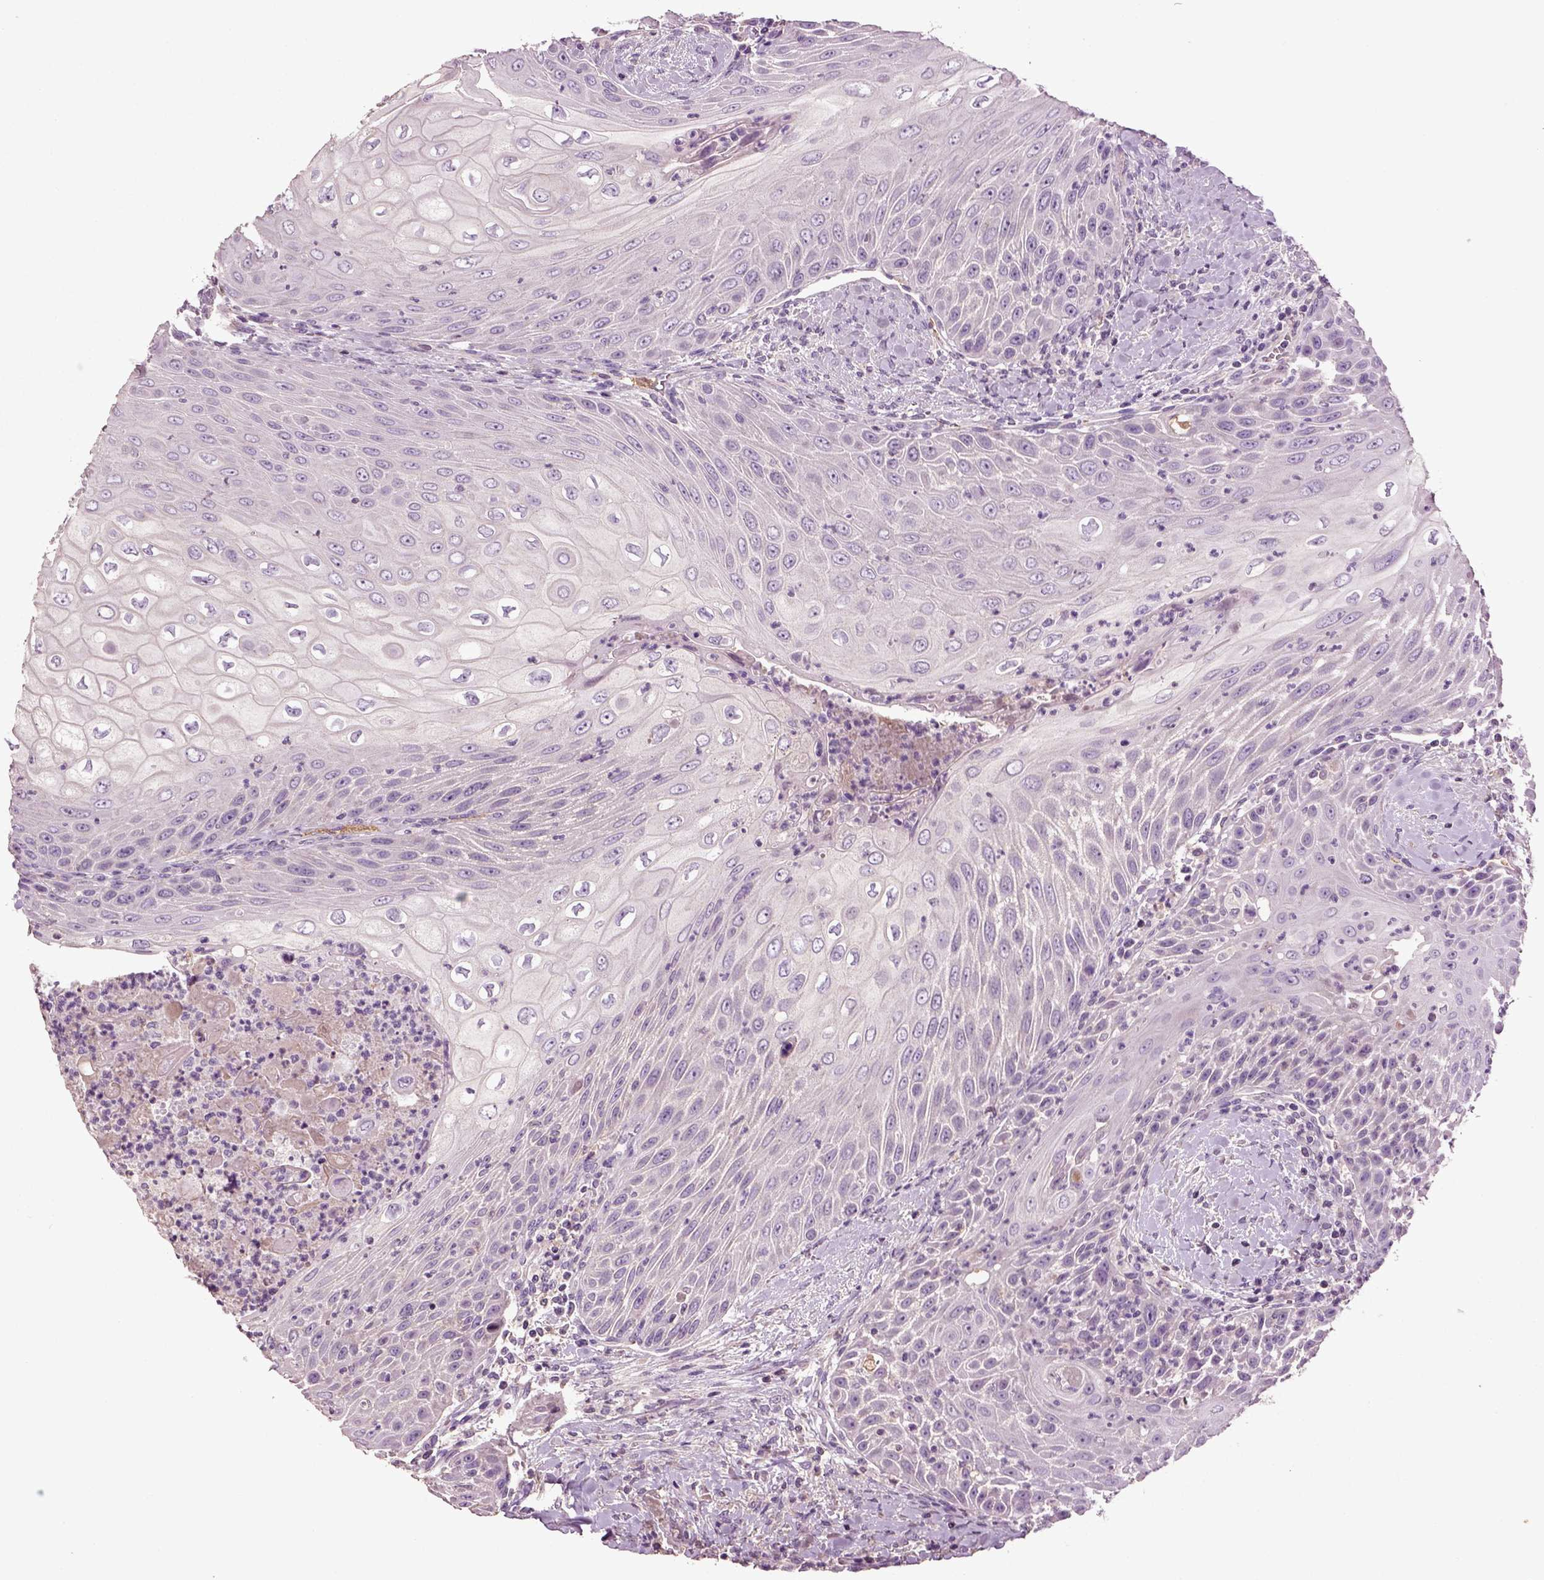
{"staining": {"intensity": "negative", "quantity": "none", "location": "none"}, "tissue": "head and neck cancer", "cell_type": "Tumor cells", "image_type": "cancer", "snomed": [{"axis": "morphology", "description": "Squamous cell carcinoma, NOS"}, {"axis": "topography", "description": "Head-Neck"}], "caption": "An IHC image of head and neck cancer is shown. There is no staining in tumor cells of head and neck cancer. The staining was performed using DAB to visualize the protein expression in brown, while the nuclei were stained in blue with hematoxylin (Magnification: 20x).", "gene": "DEFB118", "patient": {"sex": "male", "age": 69}}